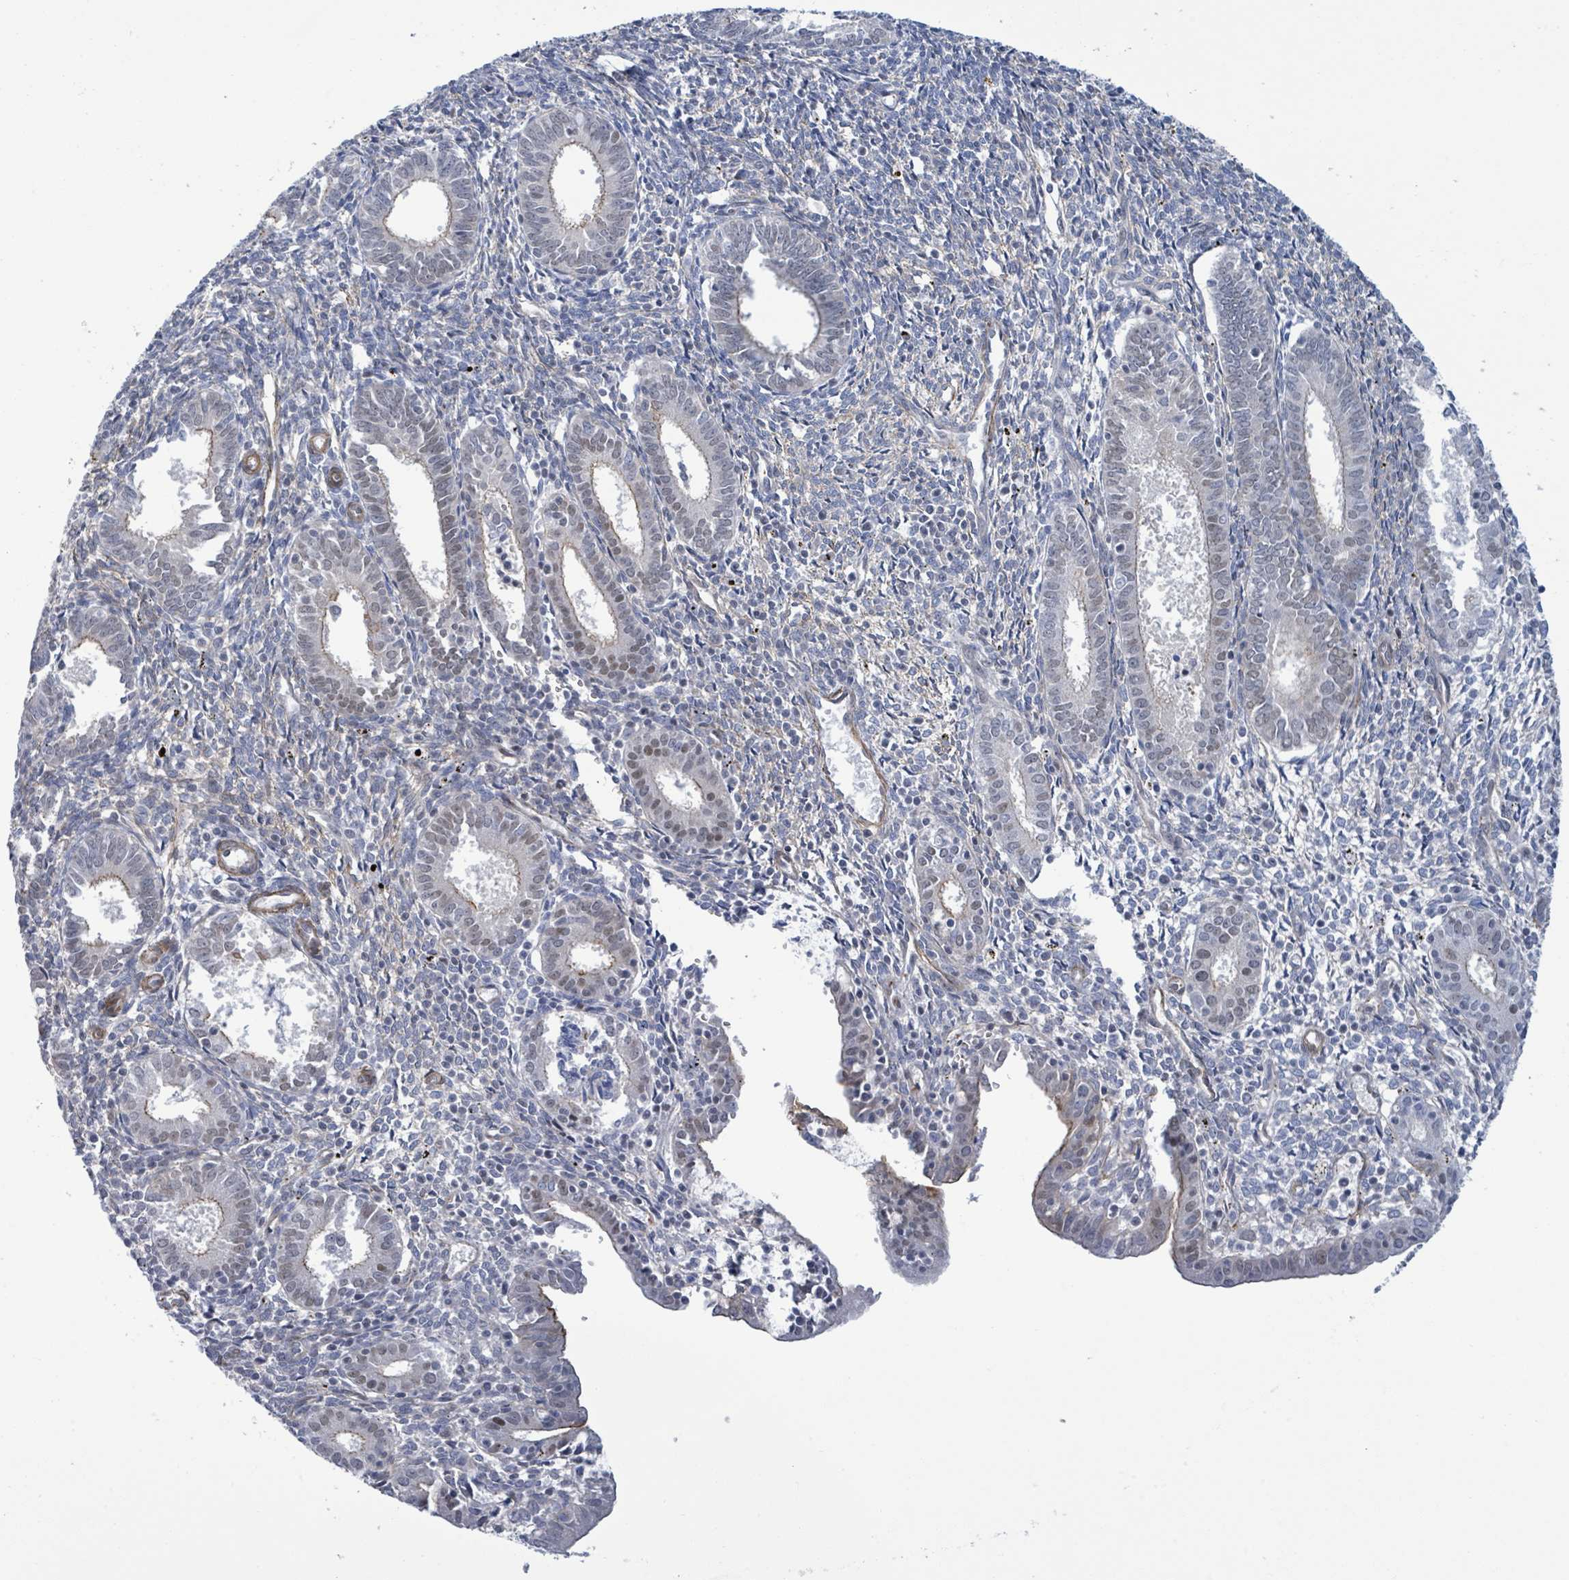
{"staining": {"intensity": "negative", "quantity": "none", "location": "none"}, "tissue": "endometrium", "cell_type": "Cells in endometrial stroma", "image_type": "normal", "snomed": [{"axis": "morphology", "description": "Normal tissue, NOS"}, {"axis": "topography", "description": "Endometrium"}], "caption": "High power microscopy photomicrograph of an immunohistochemistry photomicrograph of normal endometrium, revealing no significant positivity in cells in endometrial stroma. Brightfield microscopy of immunohistochemistry (IHC) stained with DAB (brown) and hematoxylin (blue), captured at high magnification.", "gene": "DMRTC1B", "patient": {"sex": "female", "age": 41}}